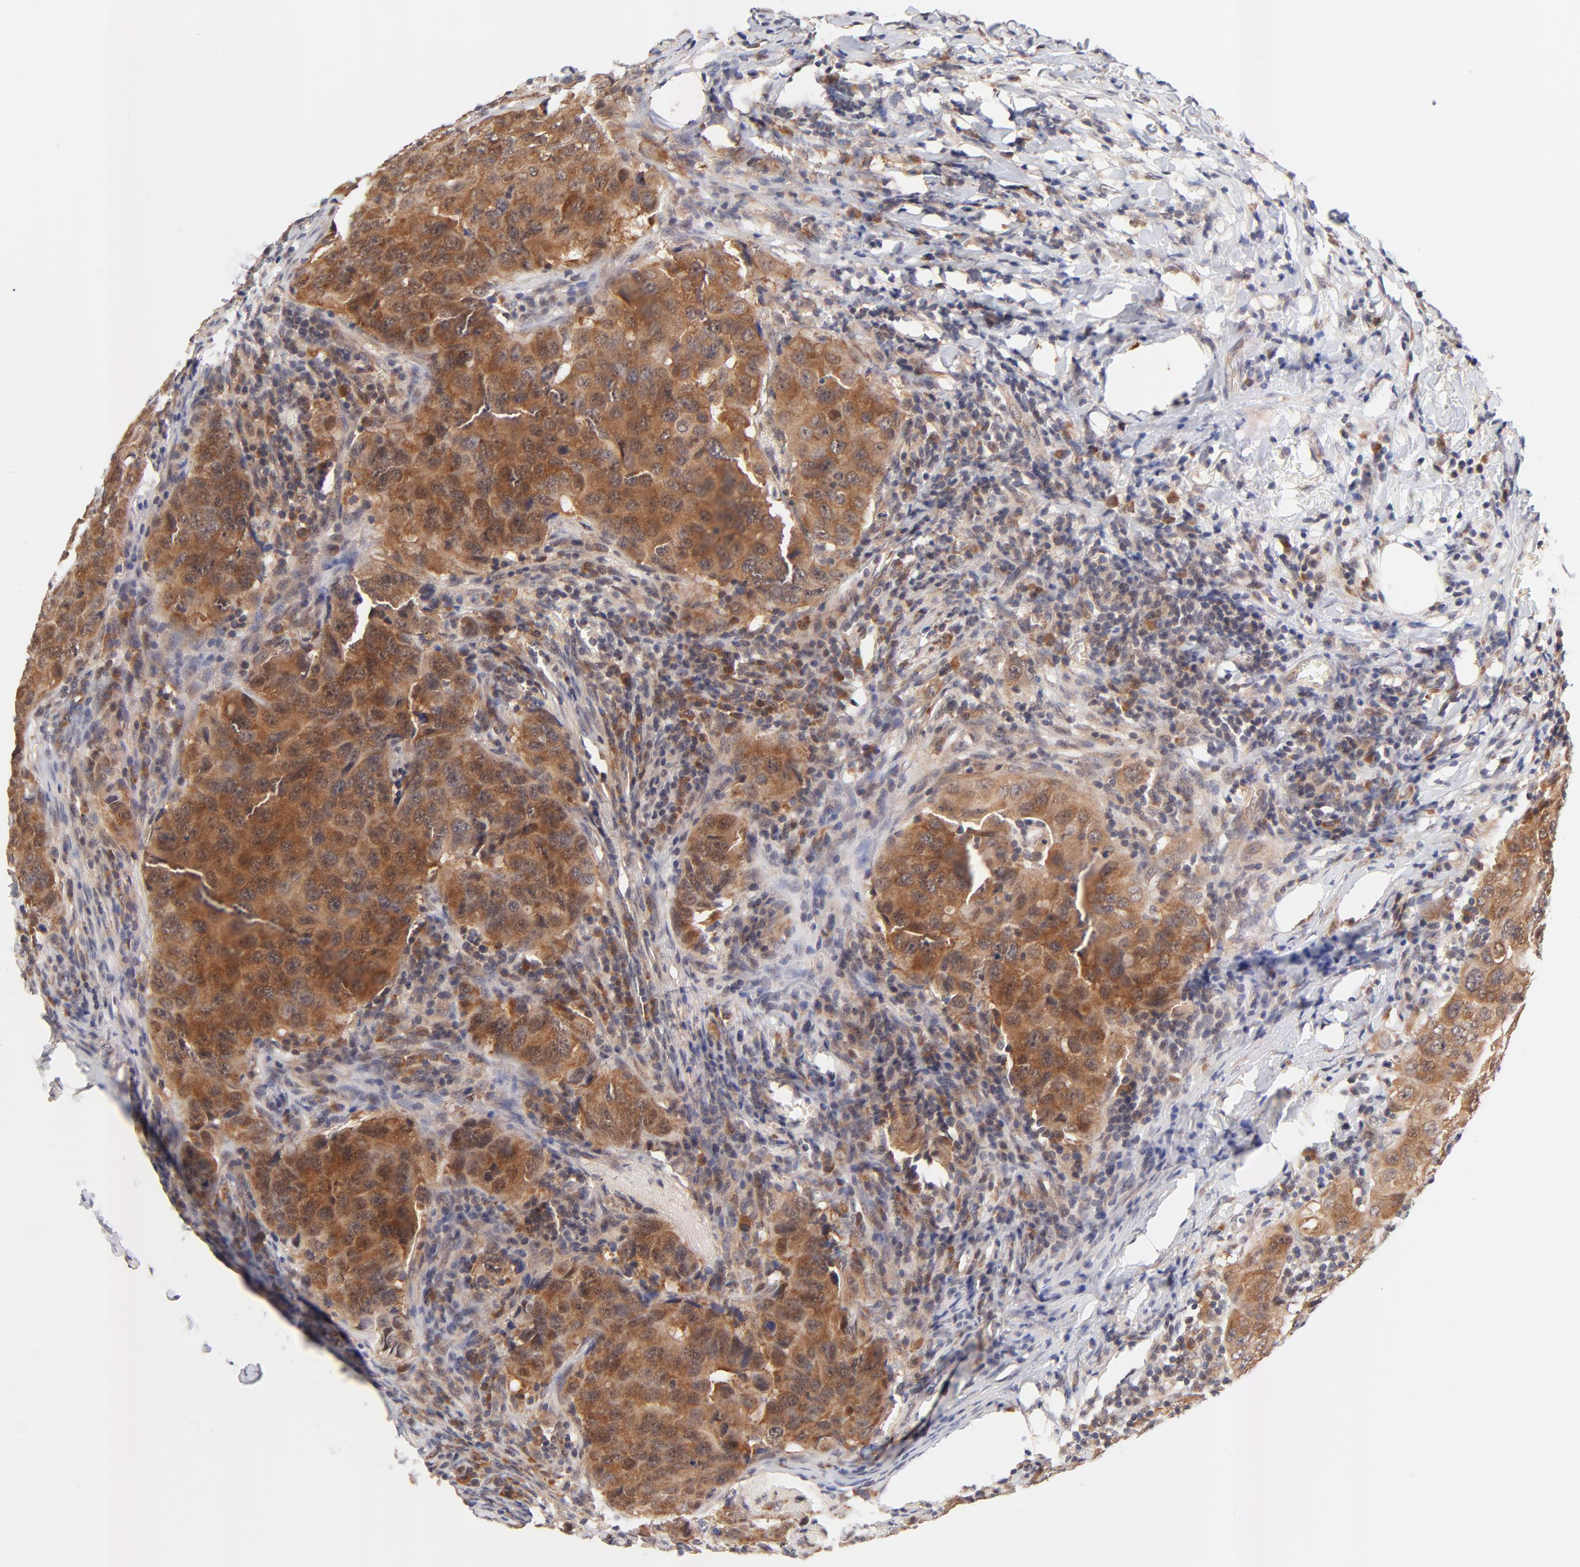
{"staining": {"intensity": "moderate", "quantity": ">75%", "location": "cytoplasmic/membranous,nuclear"}, "tissue": "breast cancer", "cell_type": "Tumor cells", "image_type": "cancer", "snomed": [{"axis": "morphology", "description": "Duct carcinoma"}, {"axis": "topography", "description": "Breast"}], "caption": "Human invasive ductal carcinoma (breast) stained with a protein marker displays moderate staining in tumor cells.", "gene": "TXNL1", "patient": {"sex": "female", "age": 54}}